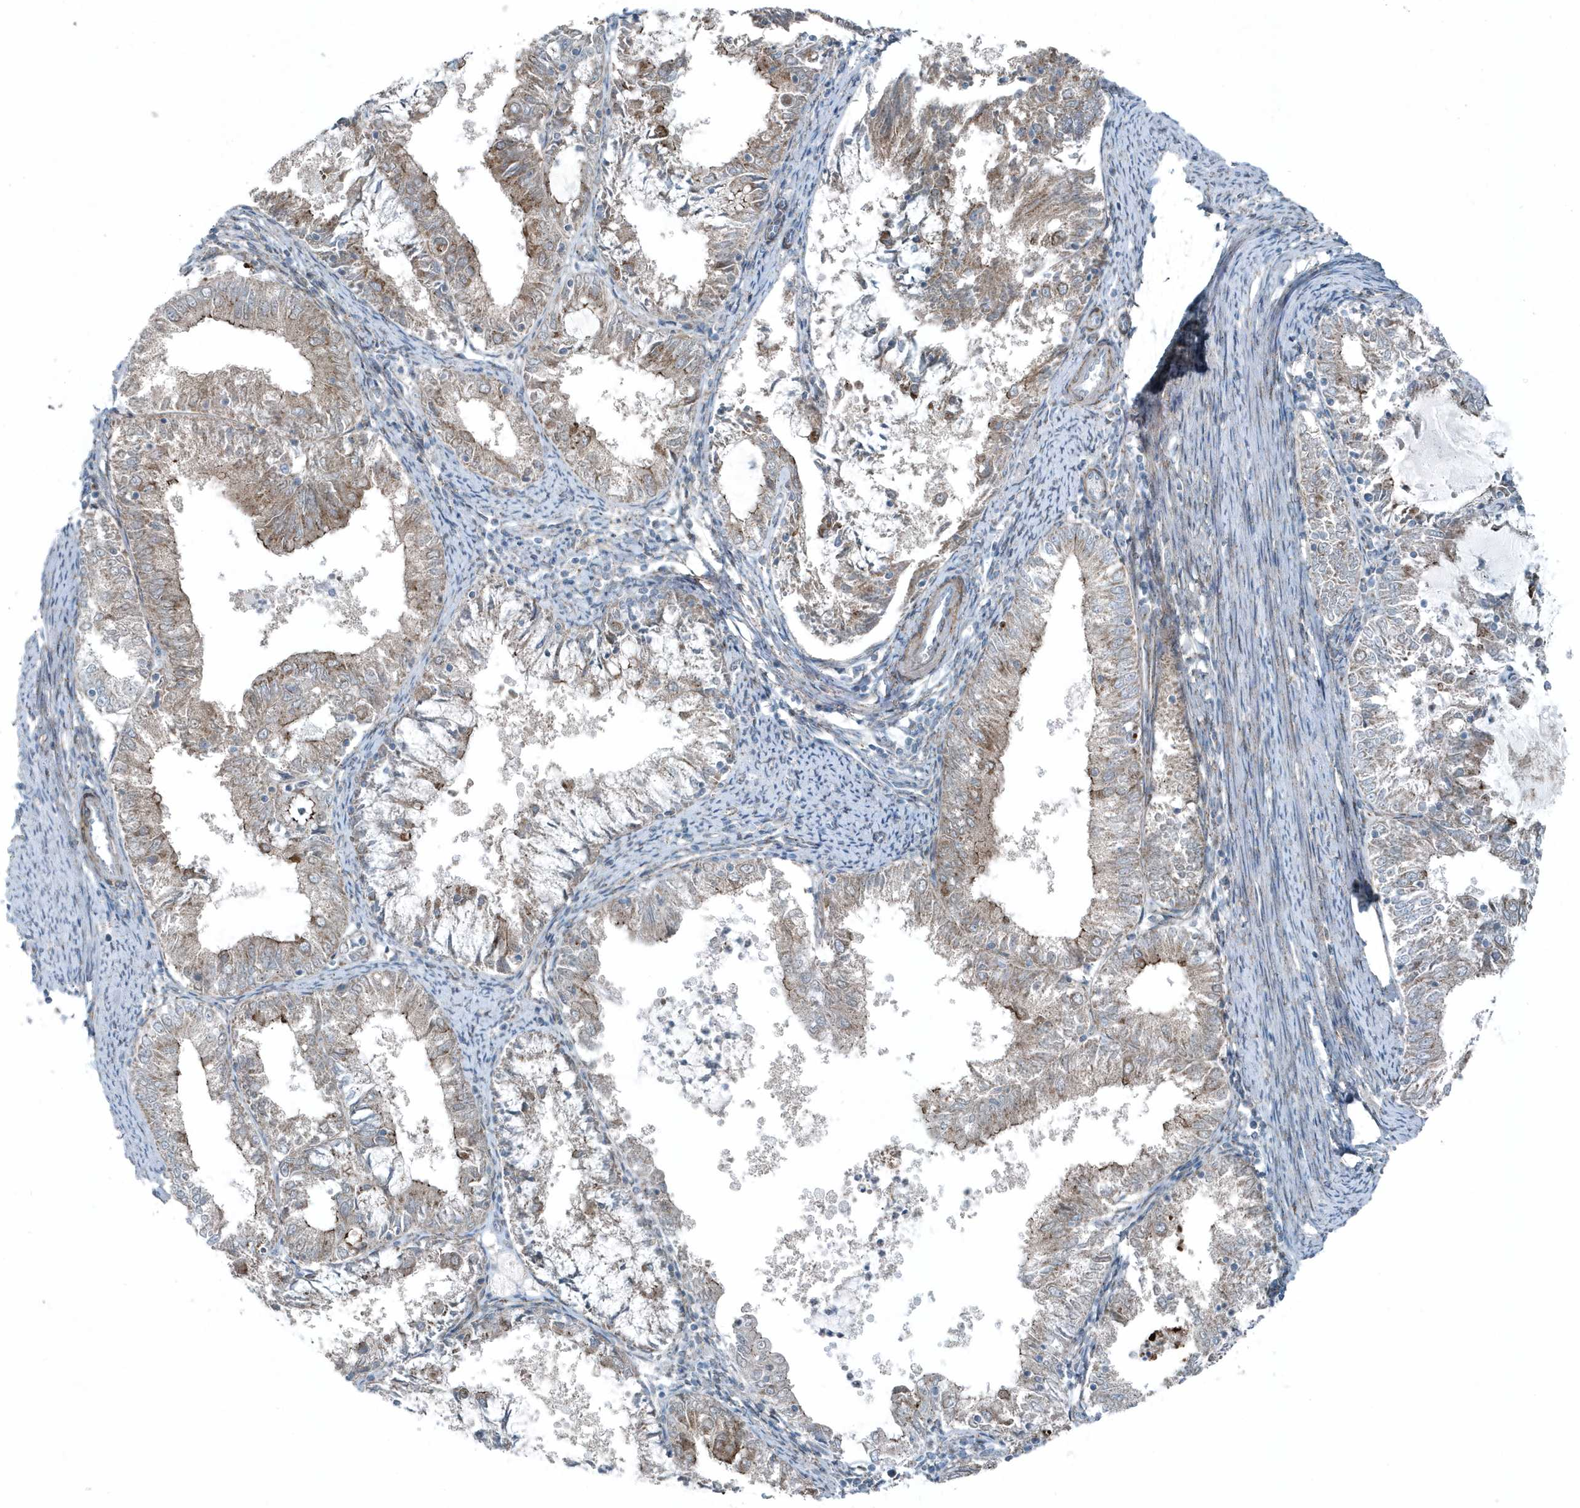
{"staining": {"intensity": "moderate", "quantity": "<25%", "location": "cytoplasmic/membranous"}, "tissue": "endometrial cancer", "cell_type": "Tumor cells", "image_type": "cancer", "snomed": [{"axis": "morphology", "description": "Adenocarcinoma, NOS"}, {"axis": "topography", "description": "Endometrium"}], "caption": "This is an image of immunohistochemistry staining of endometrial cancer (adenocarcinoma), which shows moderate staining in the cytoplasmic/membranous of tumor cells.", "gene": "GCC2", "patient": {"sex": "female", "age": 57}}